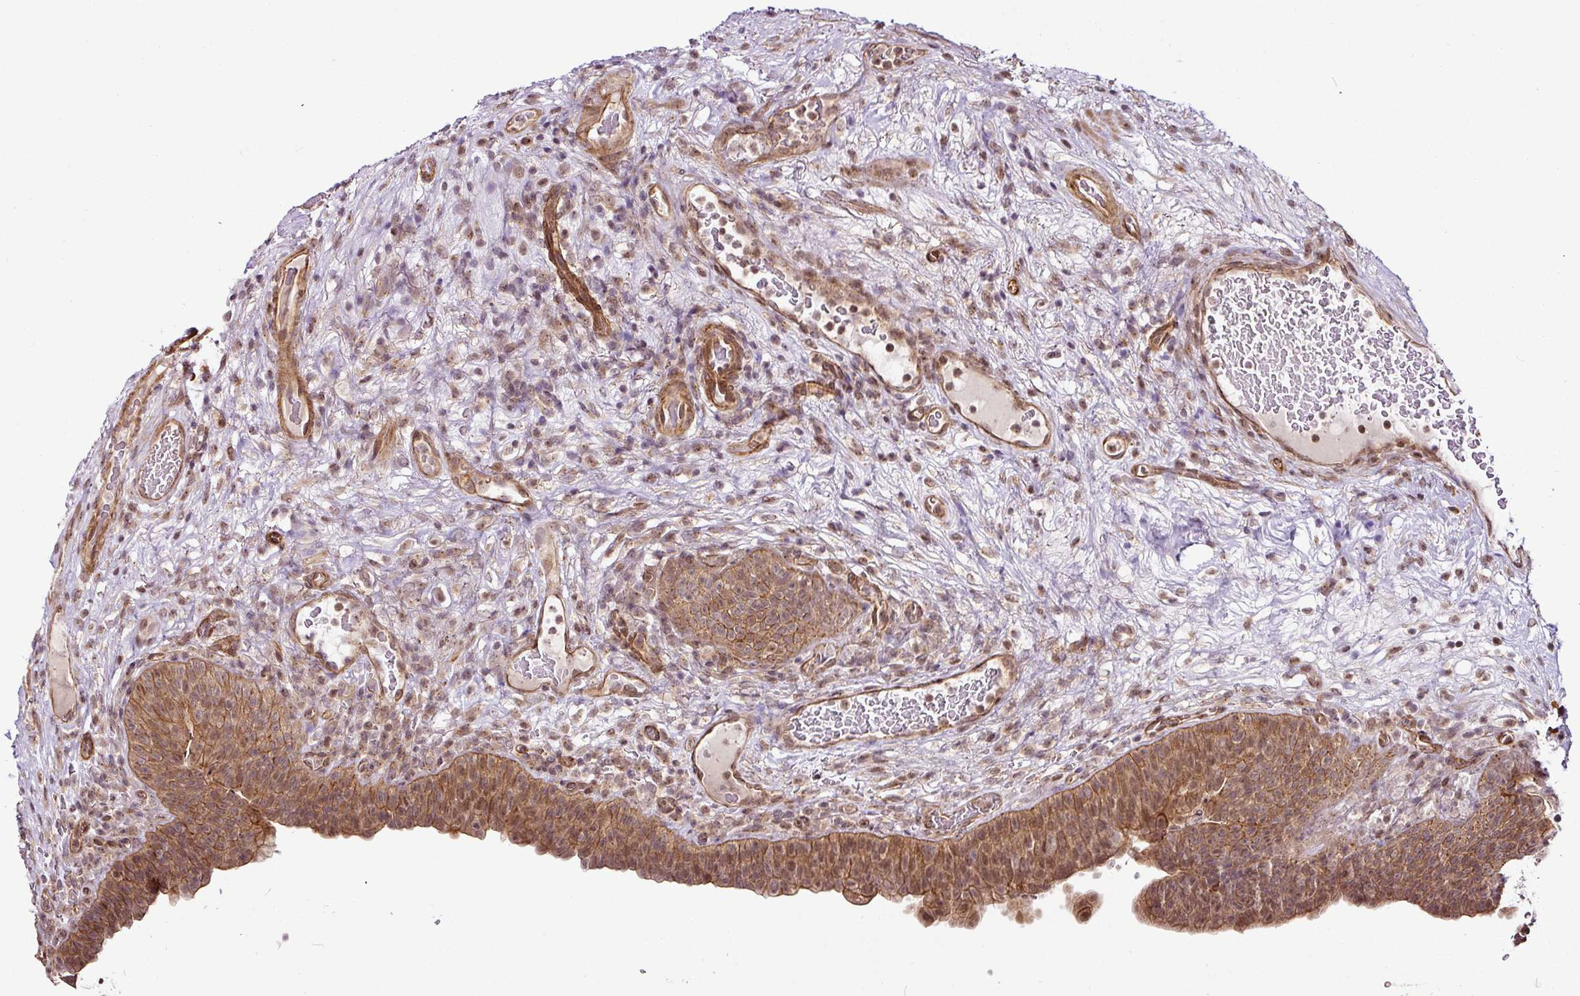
{"staining": {"intensity": "moderate", "quantity": ">75%", "location": "cytoplasmic/membranous,nuclear"}, "tissue": "urinary bladder", "cell_type": "Urothelial cells", "image_type": "normal", "snomed": [{"axis": "morphology", "description": "Normal tissue, NOS"}, {"axis": "topography", "description": "Urinary bladder"}], "caption": "Urothelial cells display moderate cytoplasmic/membranous,nuclear staining in about >75% of cells in benign urinary bladder.", "gene": "DCAF13", "patient": {"sex": "male", "age": 71}}